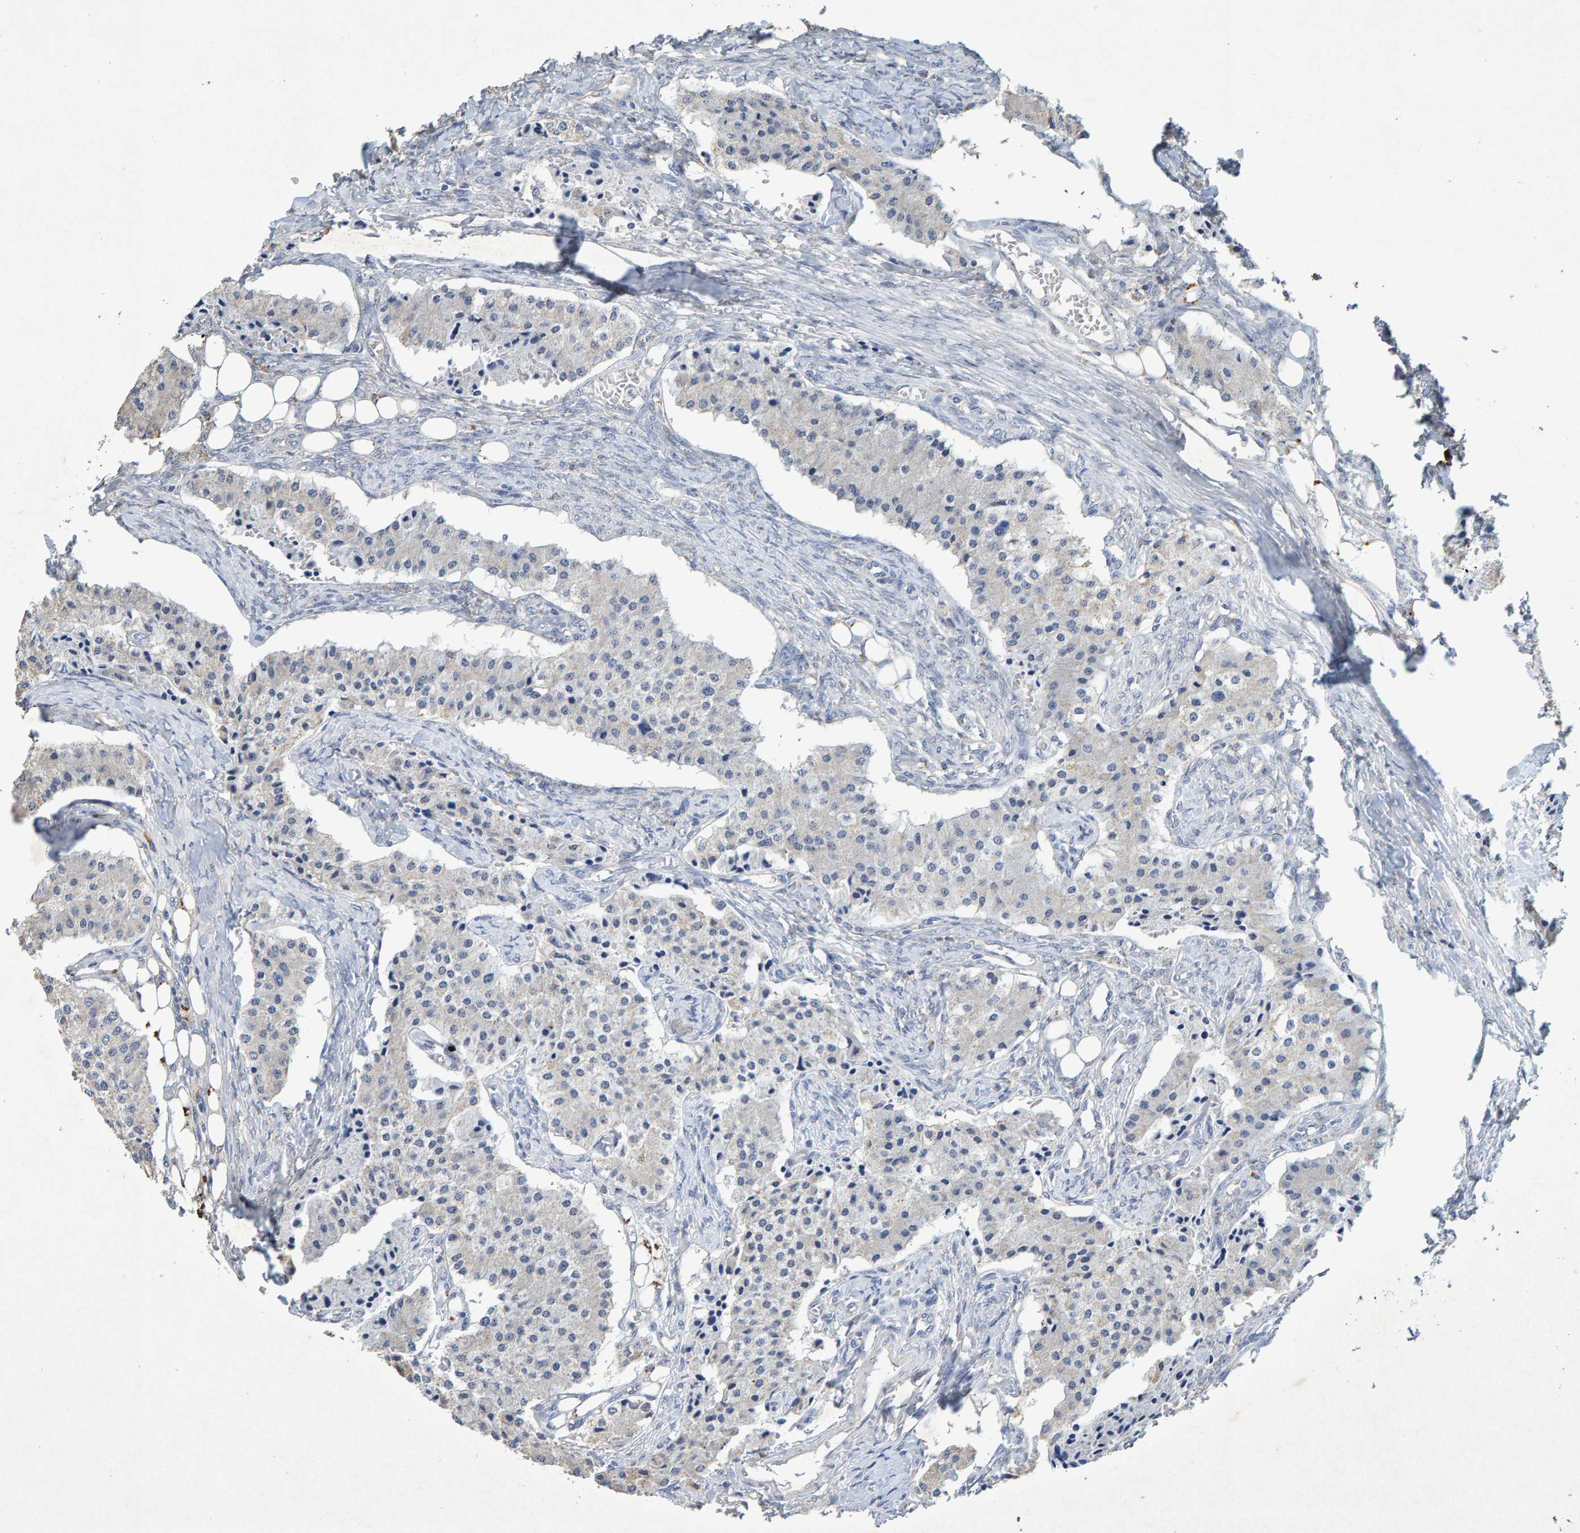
{"staining": {"intensity": "negative", "quantity": "none", "location": "none"}, "tissue": "carcinoid", "cell_type": "Tumor cells", "image_type": "cancer", "snomed": [{"axis": "morphology", "description": "Carcinoid, malignant, NOS"}, {"axis": "topography", "description": "Colon"}], "caption": "DAB immunohistochemical staining of human carcinoid (malignant) demonstrates no significant positivity in tumor cells.", "gene": "CTH", "patient": {"sex": "female", "age": 52}}